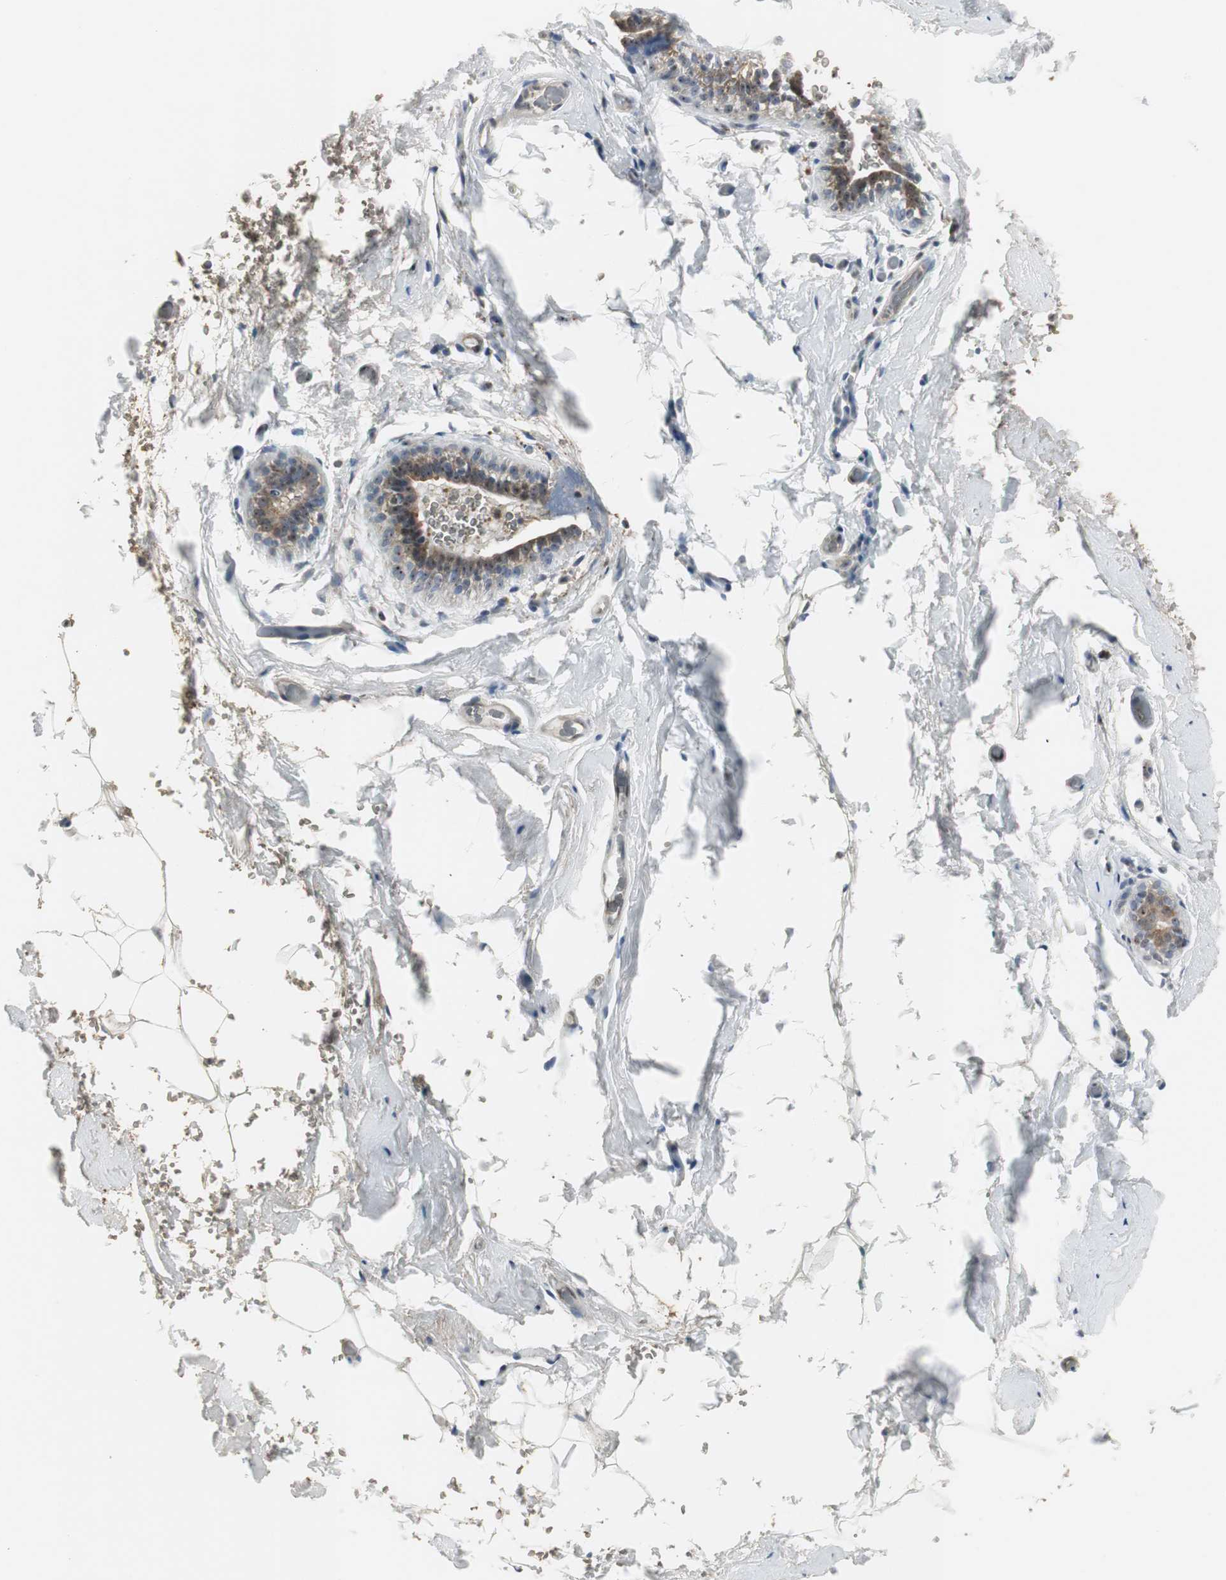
{"staining": {"intensity": "negative", "quantity": "none", "location": "none"}, "tissue": "breast", "cell_type": "Adipocytes", "image_type": "normal", "snomed": [{"axis": "morphology", "description": "Normal tissue, NOS"}, {"axis": "topography", "description": "Breast"}, {"axis": "topography", "description": "Soft tissue"}], "caption": "This is an immunohistochemistry (IHC) histopathology image of normal breast. There is no staining in adipocytes.", "gene": "CCT5", "patient": {"sex": "female", "age": 75}}